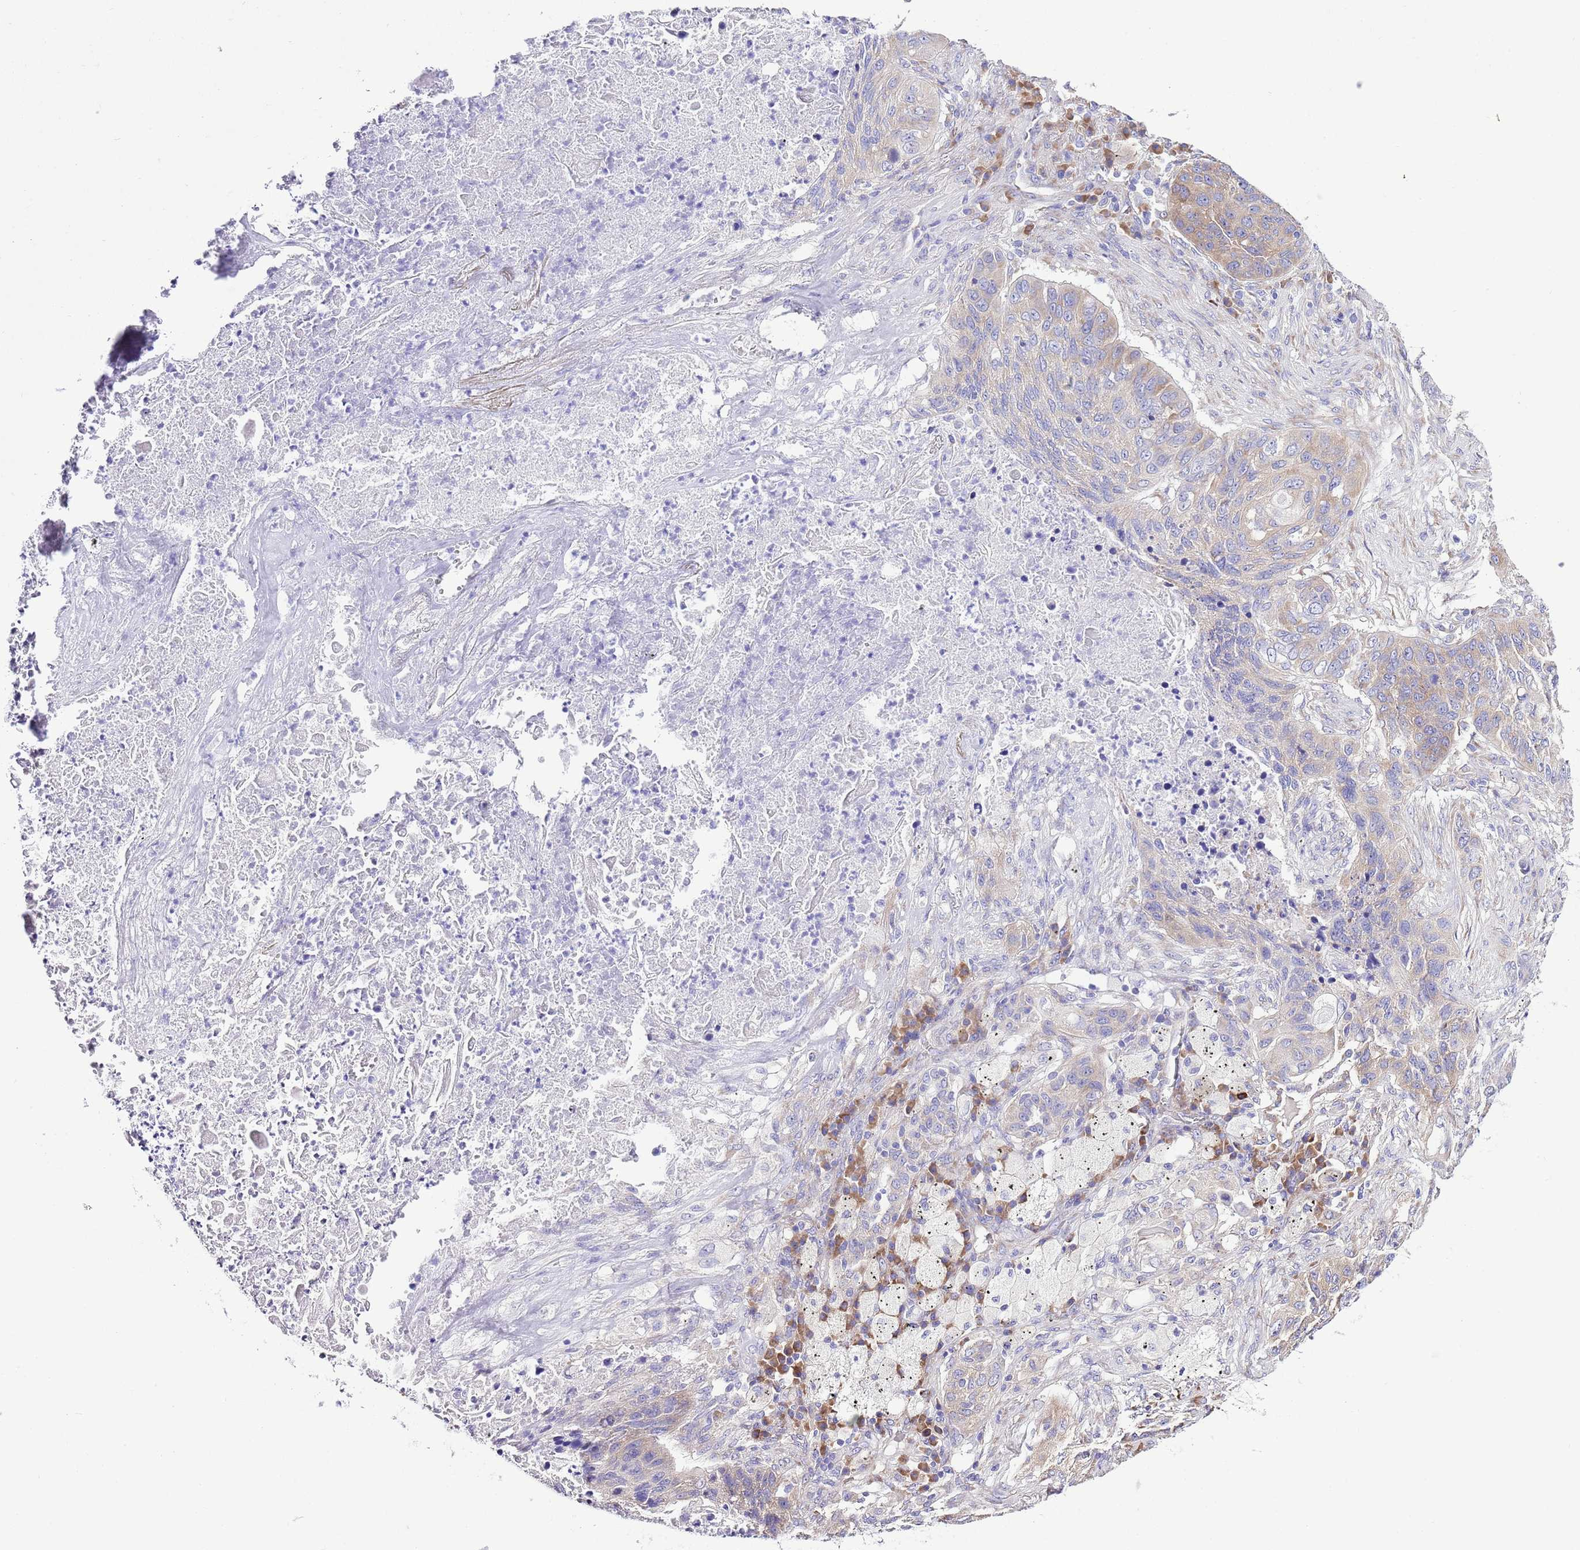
{"staining": {"intensity": "moderate", "quantity": "25%-75%", "location": "cytoplasmic/membranous"}, "tissue": "lung cancer", "cell_type": "Tumor cells", "image_type": "cancer", "snomed": [{"axis": "morphology", "description": "Squamous cell carcinoma, NOS"}, {"axis": "topography", "description": "Lung"}], "caption": "A micrograph of human squamous cell carcinoma (lung) stained for a protein exhibits moderate cytoplasmic/membranous brown staining in tumor cells. (IHC, brightfield microscopy, high magnification).", "gene": "RPS10", "patient": {"sex": "female", "age": 63}}